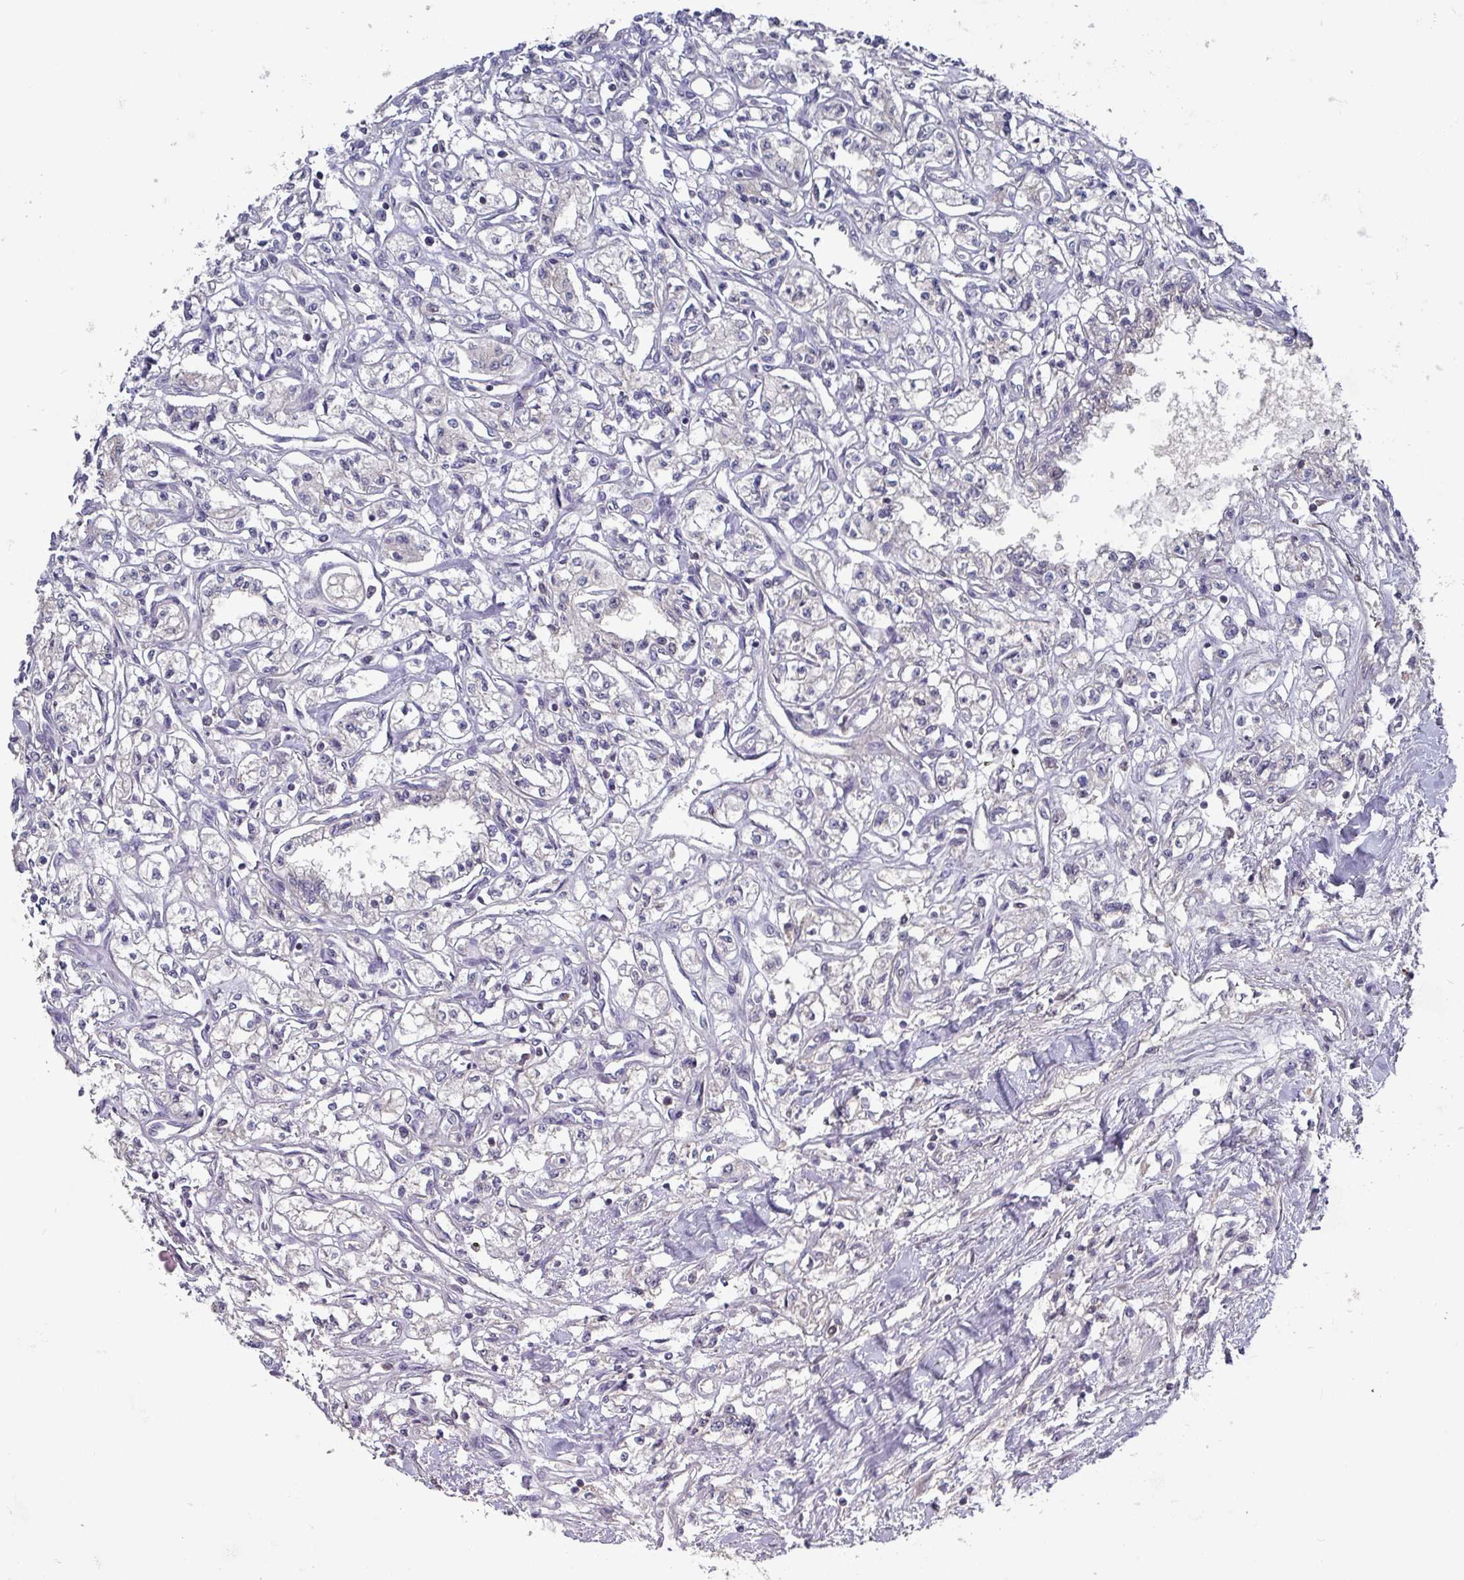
{"staining": {"intensity": "negative", "quantity": "none", "location": "none"}, "tissue": "renal cancer", "cell_type": "Tumor cells", "image_type": "cancer", "snomed": [{"axis": "morphology", "description": "Adenocarcinoma, NOS"}, {"axis": "topography", "description": "Kidney"}], "caption": "This image is of renal adenocarcinoma stained with immunohistochemistry (IHC) to label a protein in brown with the nuclei are counter-stained blue. There is no expression in tumor cells.", "gene": "PRRX1", "patient": {"sex": "male", "age": 56}}